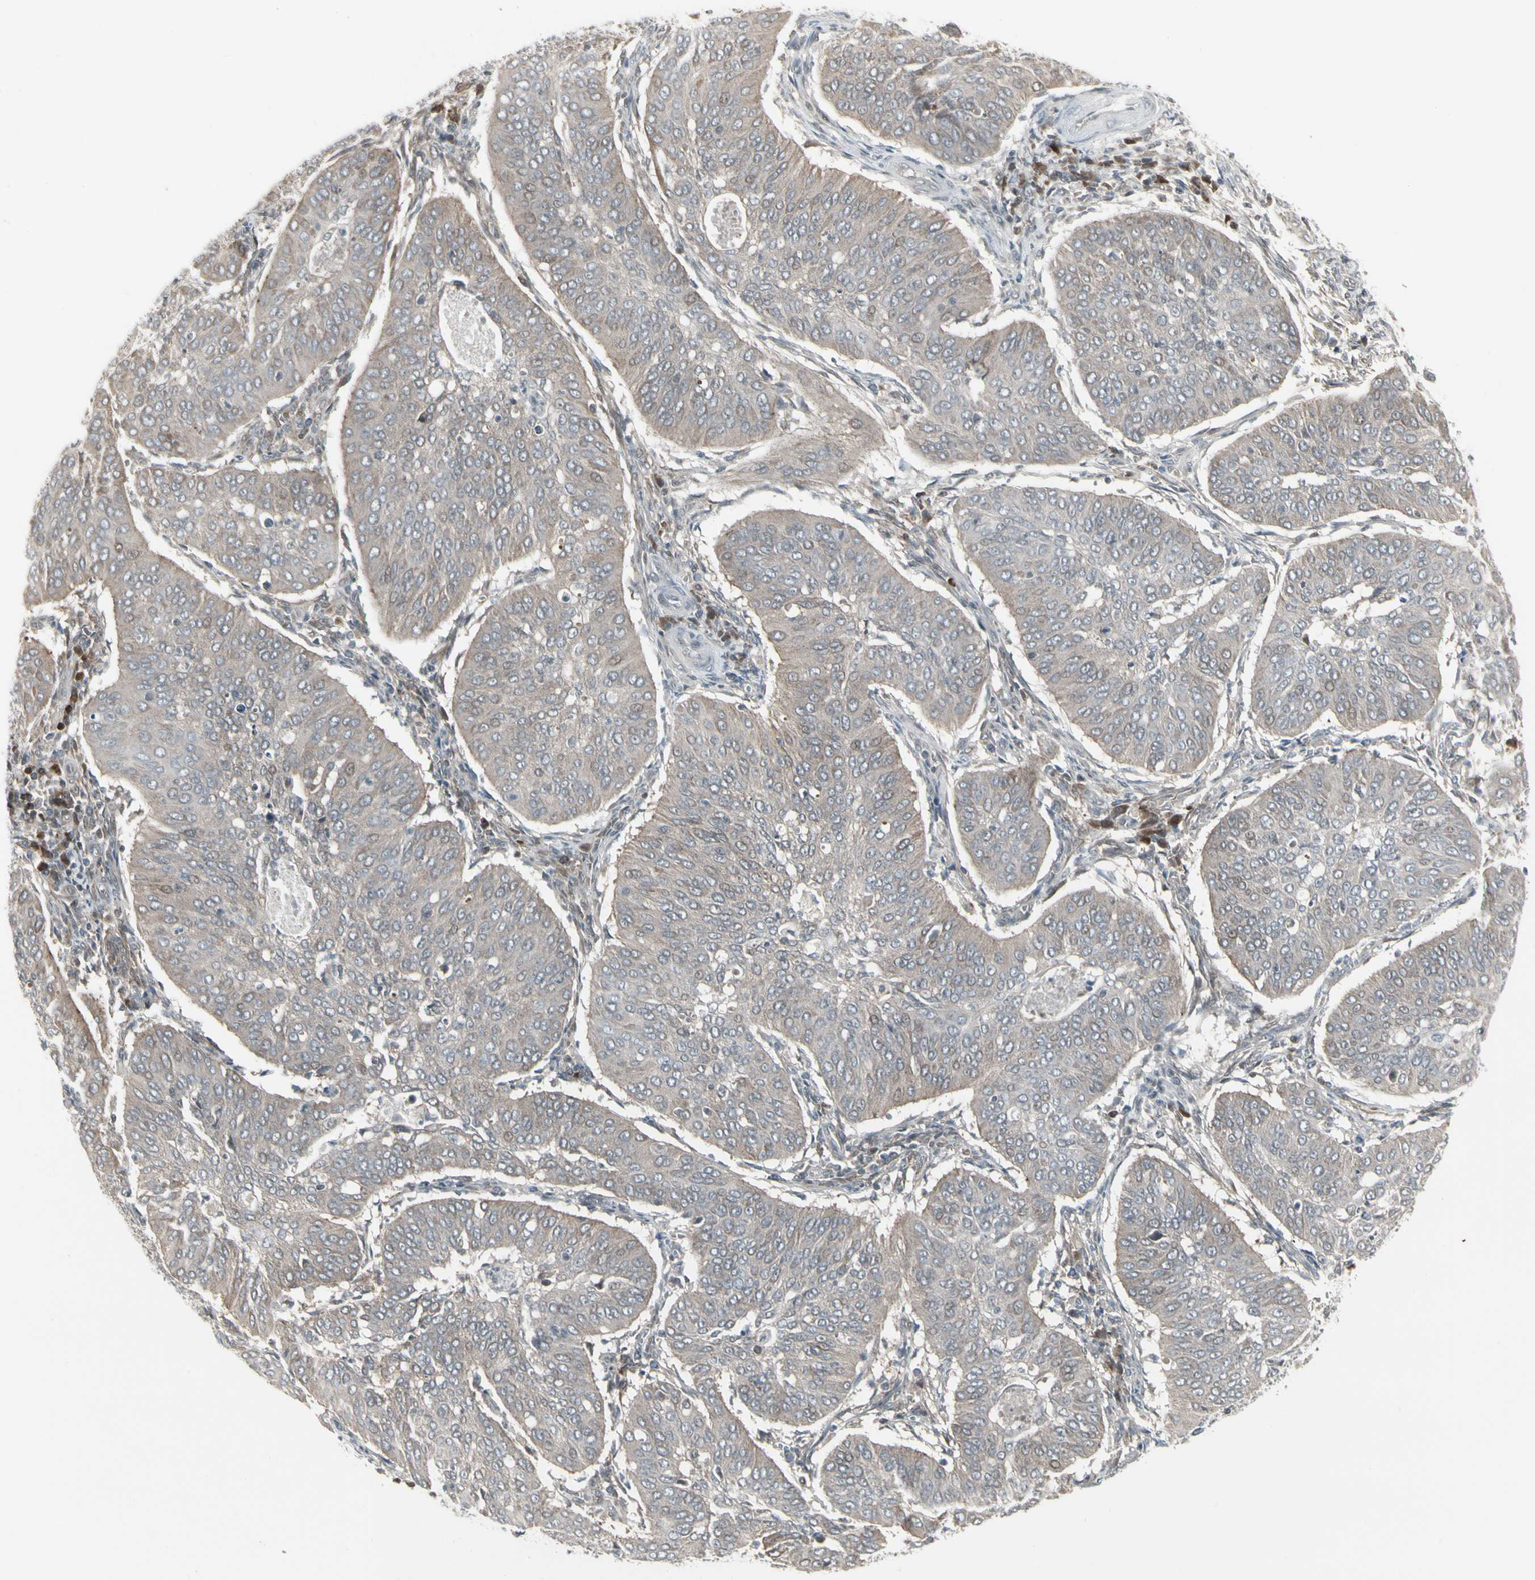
{"staining": {"intensity": "weak", "quantity": ">75%", "location": "cytoplasmic/membranous"}, "tissue": "cervical cancer", "cell_type": "Tumor cells", "image_type": "cancer", "snomed": [{"axis": "morphology", "description": "Normal tissue, NOS"}, {"axis": "morphology", "description": "Squamous cell carcinoma, NOS"}, {"axis": "topography", "description": "Cervix"}], "caption": "The histopathology image exhibits a brown stain indicating the presence of a protein in the cytoplasmic/membranous of tumor cells in cervical squamous cell carcinoma. Ihc stains the protein of interest in brown and the nuclei are stained blue.", "gene": "IGFBP6", "patient": {"sex": "female", "age": 39}}